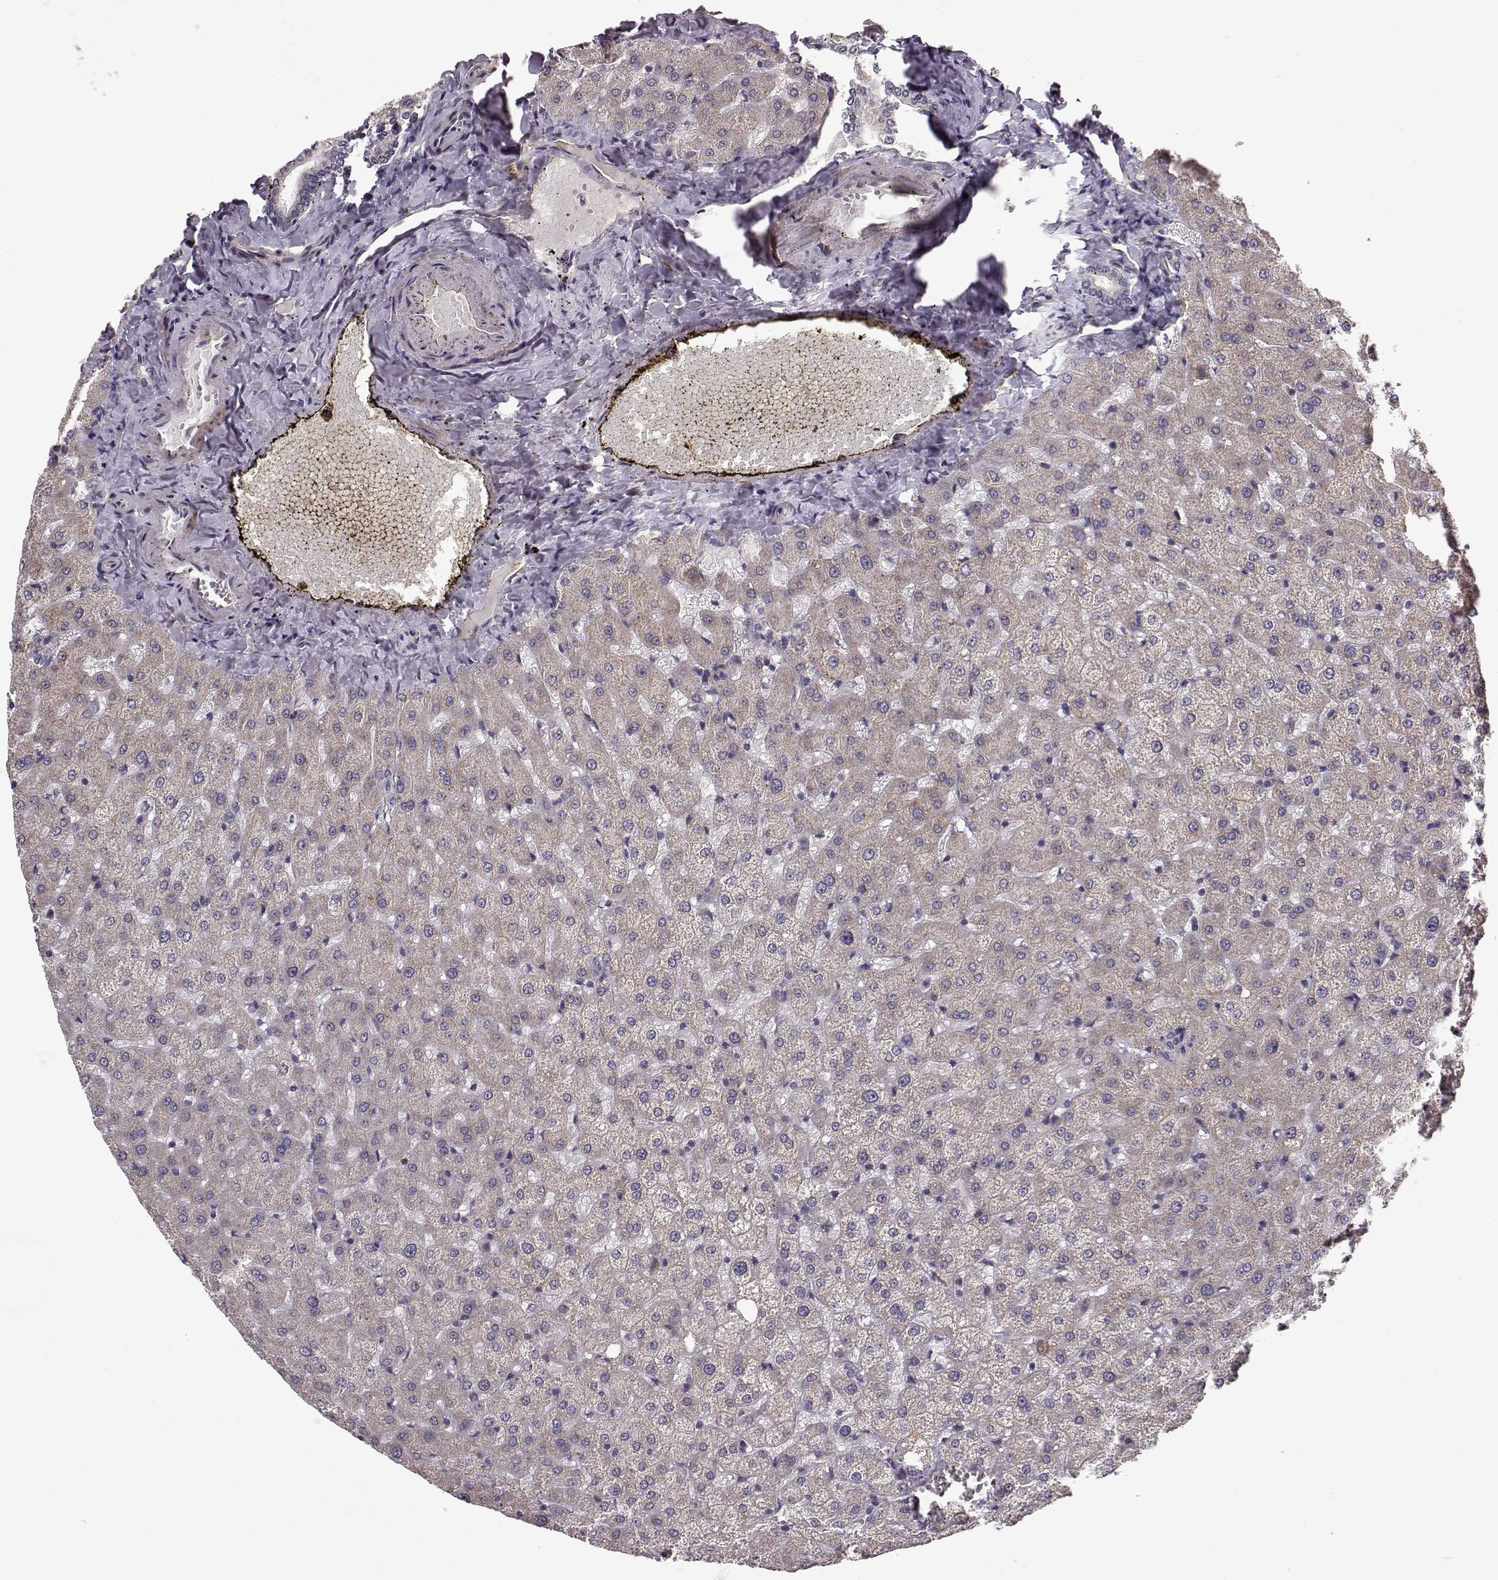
{"staining": {"intensity": "negative", "quantity": "none", "location": "none"}, "tissue": "liver", "cell_type": "Cholangiocytes", "image_type": "normal", "snomed": [{"axis": "morphology", "description": "Normal tissue, NOS"}, {"axis": "topography", "description": "Liver"}], "caption": "IHC photomicrograph of normal human liver stained for a protein (brown), which displays no staining in cholangiocytes.", "gene": "BACH2", "patient": {"sex": "female", "age": 50}}